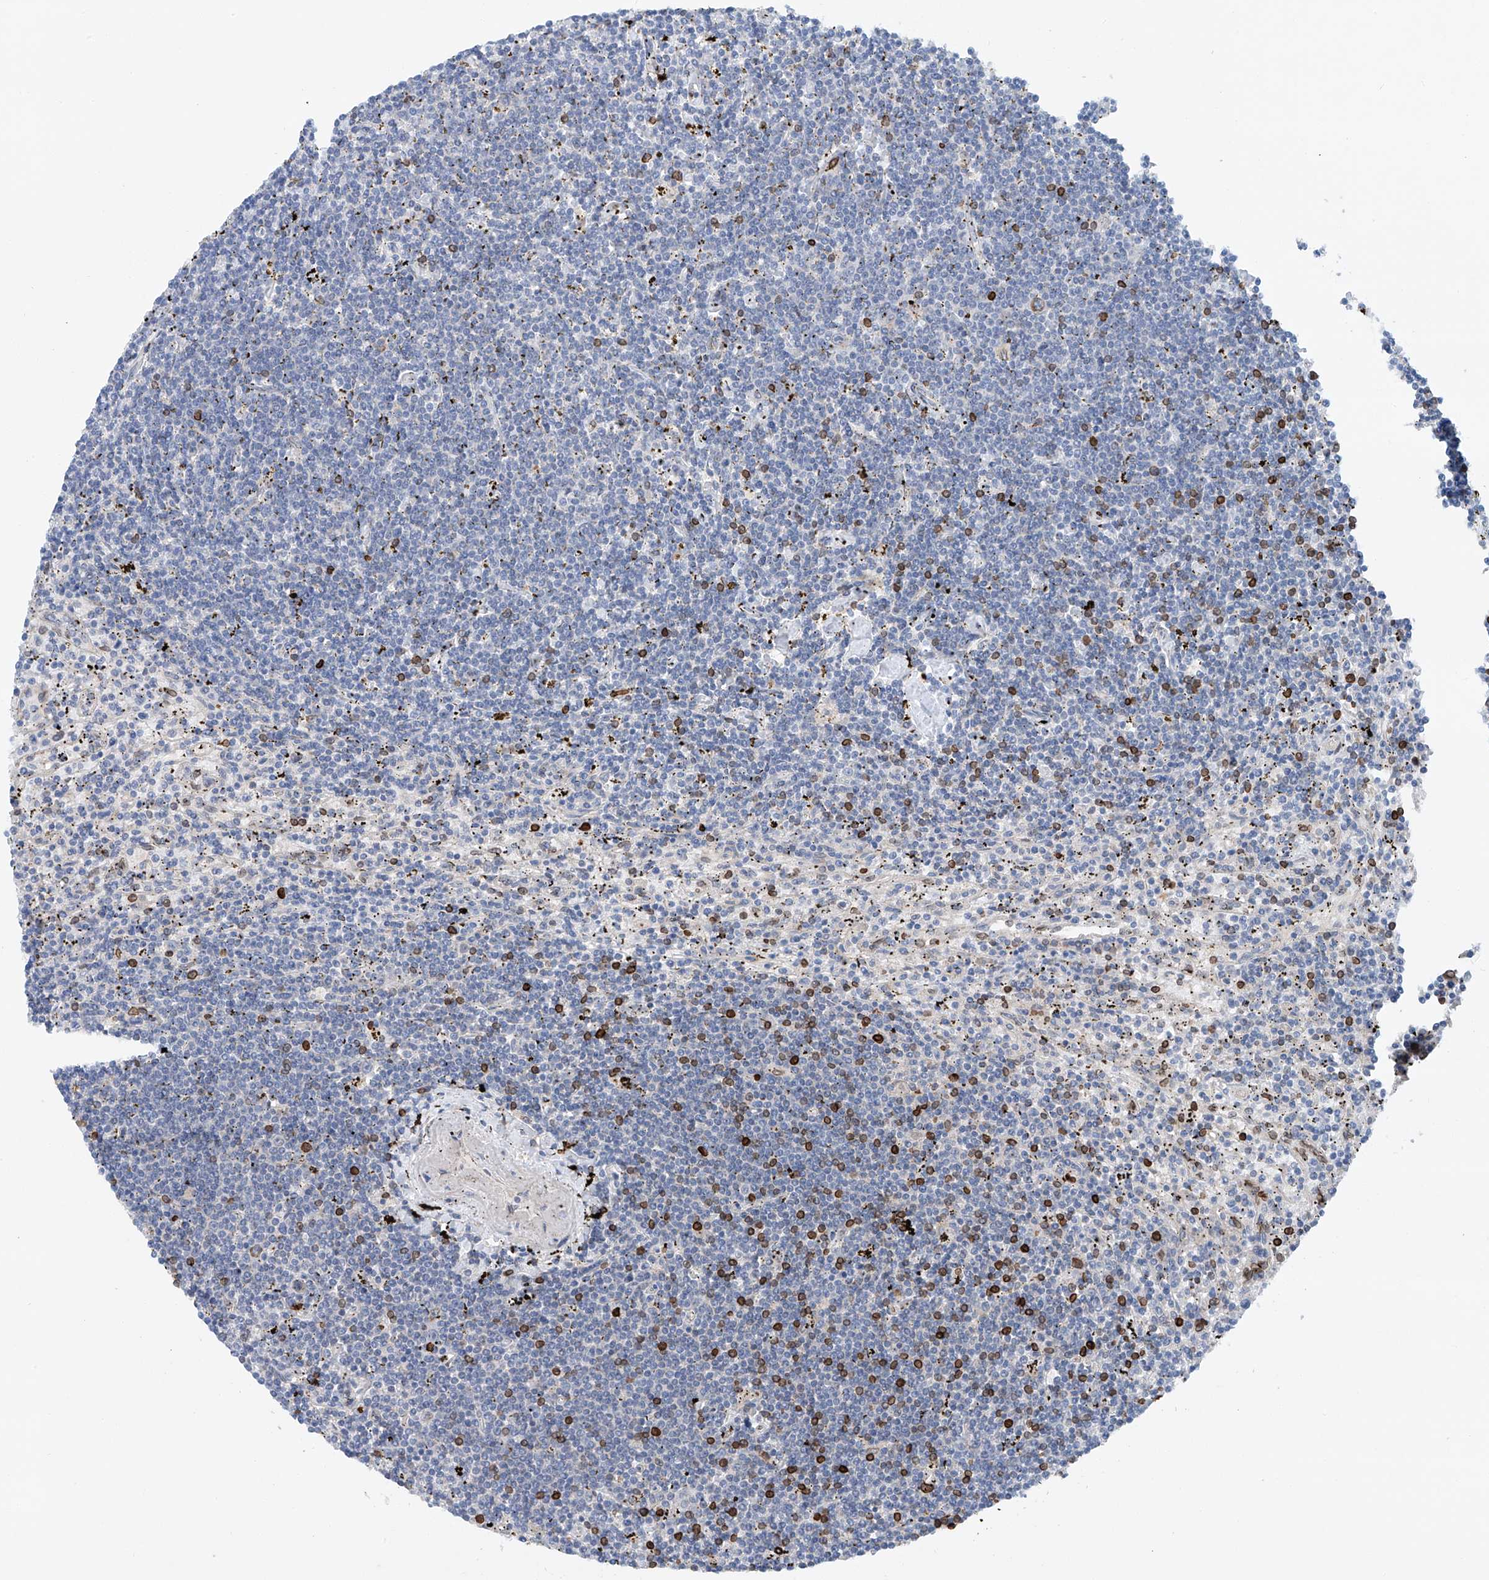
{"staining": {"intensity": "negative", "quantity": "none", "location": "none"}, "tissue": "lymphoma", "cell_type": "Tumor cells", "image_type": "cancer", "snomed": [{"axis": "morphology", "description": "Malignant lymphoma, non-Hodgkin's type, Low grade"}, {"axis": "topography", "description": "Spleen"}], "caption": "Immunohistochemical staining of lymphoma demonstrates no significant positivity in tumor cells.", "gene": "CEP85L", "patient": {"sex": "male", "age": 76}}